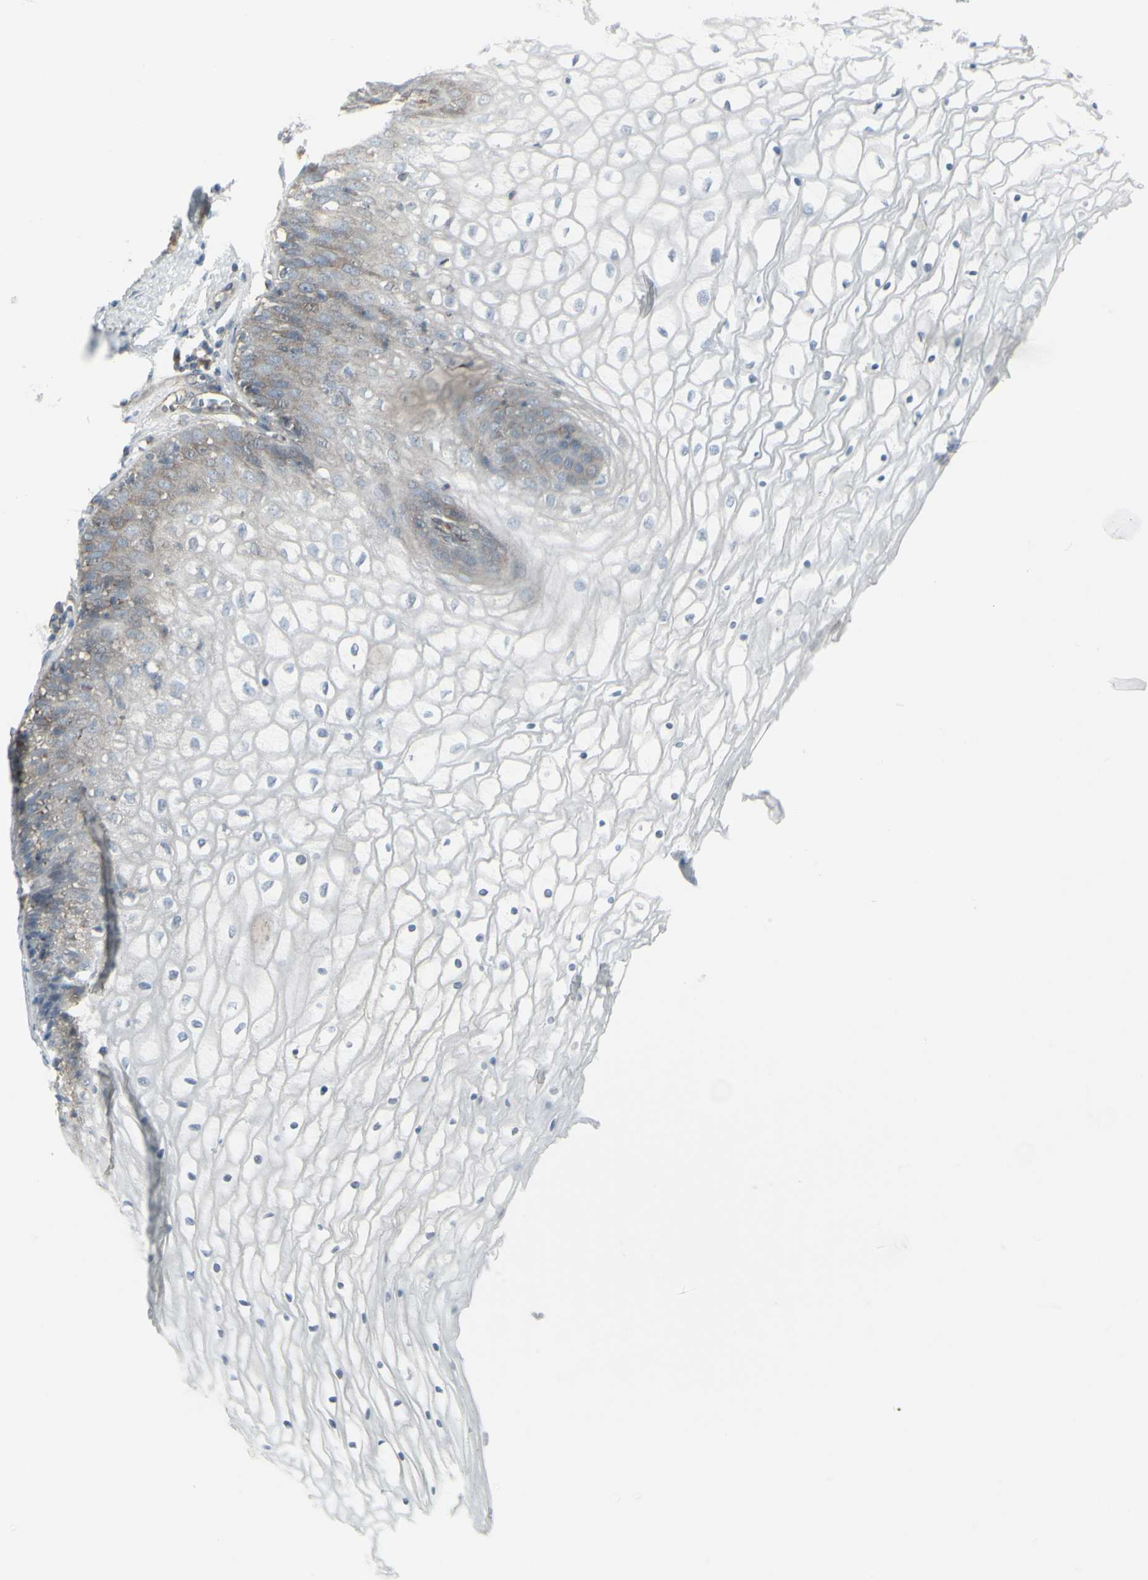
{"staining": {"intensity": "negative", "quantity": "none", "location": "none"}, "tissue": "vagina", "cell_type": "Squamous epithelial cells", "image_type": "normal", "snomed": [{"axis": "morphology", "description": "Normal tissue, NOS"}, {"axis": "topography", "description": "Vagina"}], "caption": "There is no significant expression in squamous epithelial cells of vagina. Brightfield microscopy of IHC stained with DAB (brown) and hematoxylin (blue), captured at high magnification.", "gene": "GALNT6", "patient": {"sex": "female", "age": 34}}